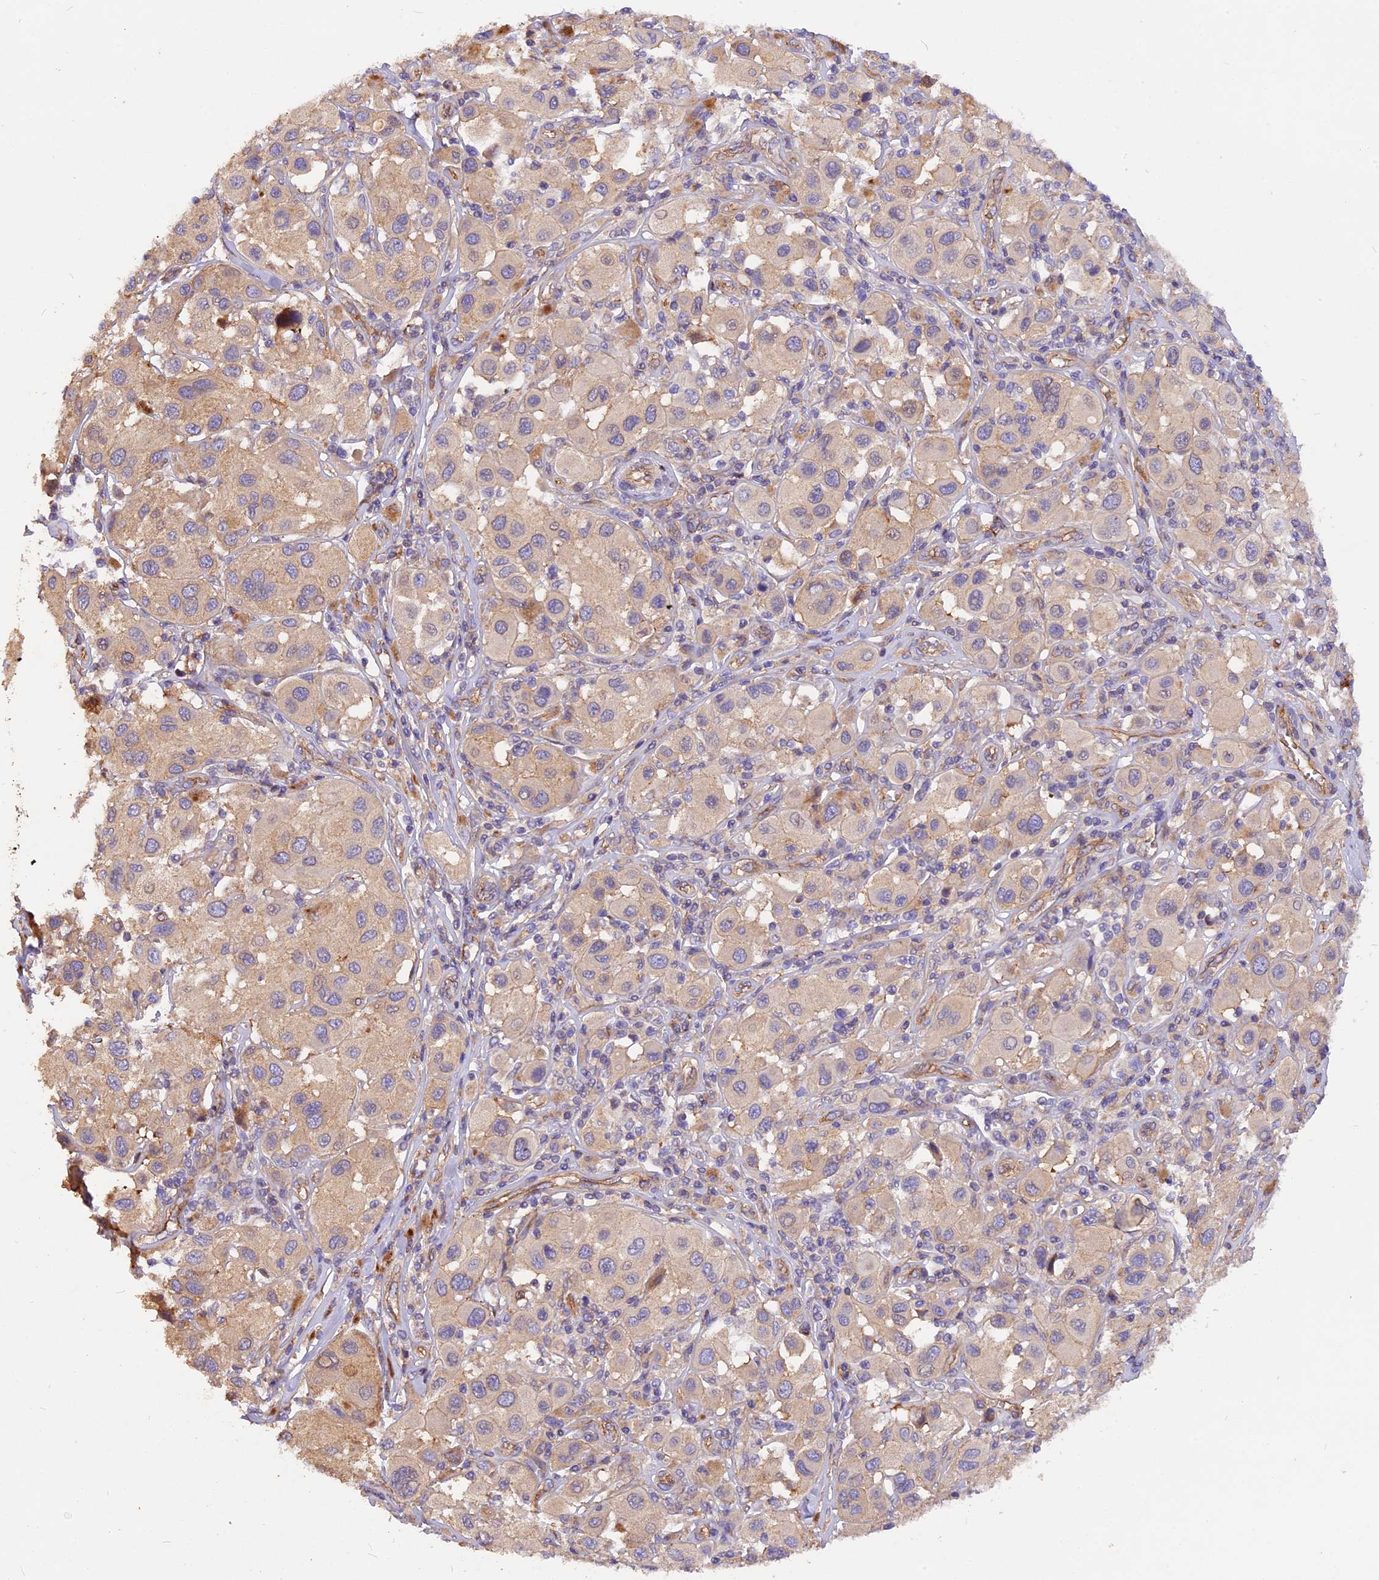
{"staining": {"intensity": "negative", "quantity": "none", "location": "none"}, "tissue": "melanoma", "cell_type": "Tumor cells", "image_type": "cancer", "snomed": [{"axis": "morphology", "description": "Malignant melanoma, Metastatic site"}, {"axis": "topography", "description": "Skin"}], "caption": "High power microscopy micrograph of an IHC image of malignant melanoma (metastatic site), revealing no significant positivity in tumor cells. Brightfield microscopy of immunohistochemistry (IHC) stained with DAB (brown) and hematoxylin (blue), captured at high magnification.", "gene": "ERMARD", "patient": {"sex": "male", "age": 41}}